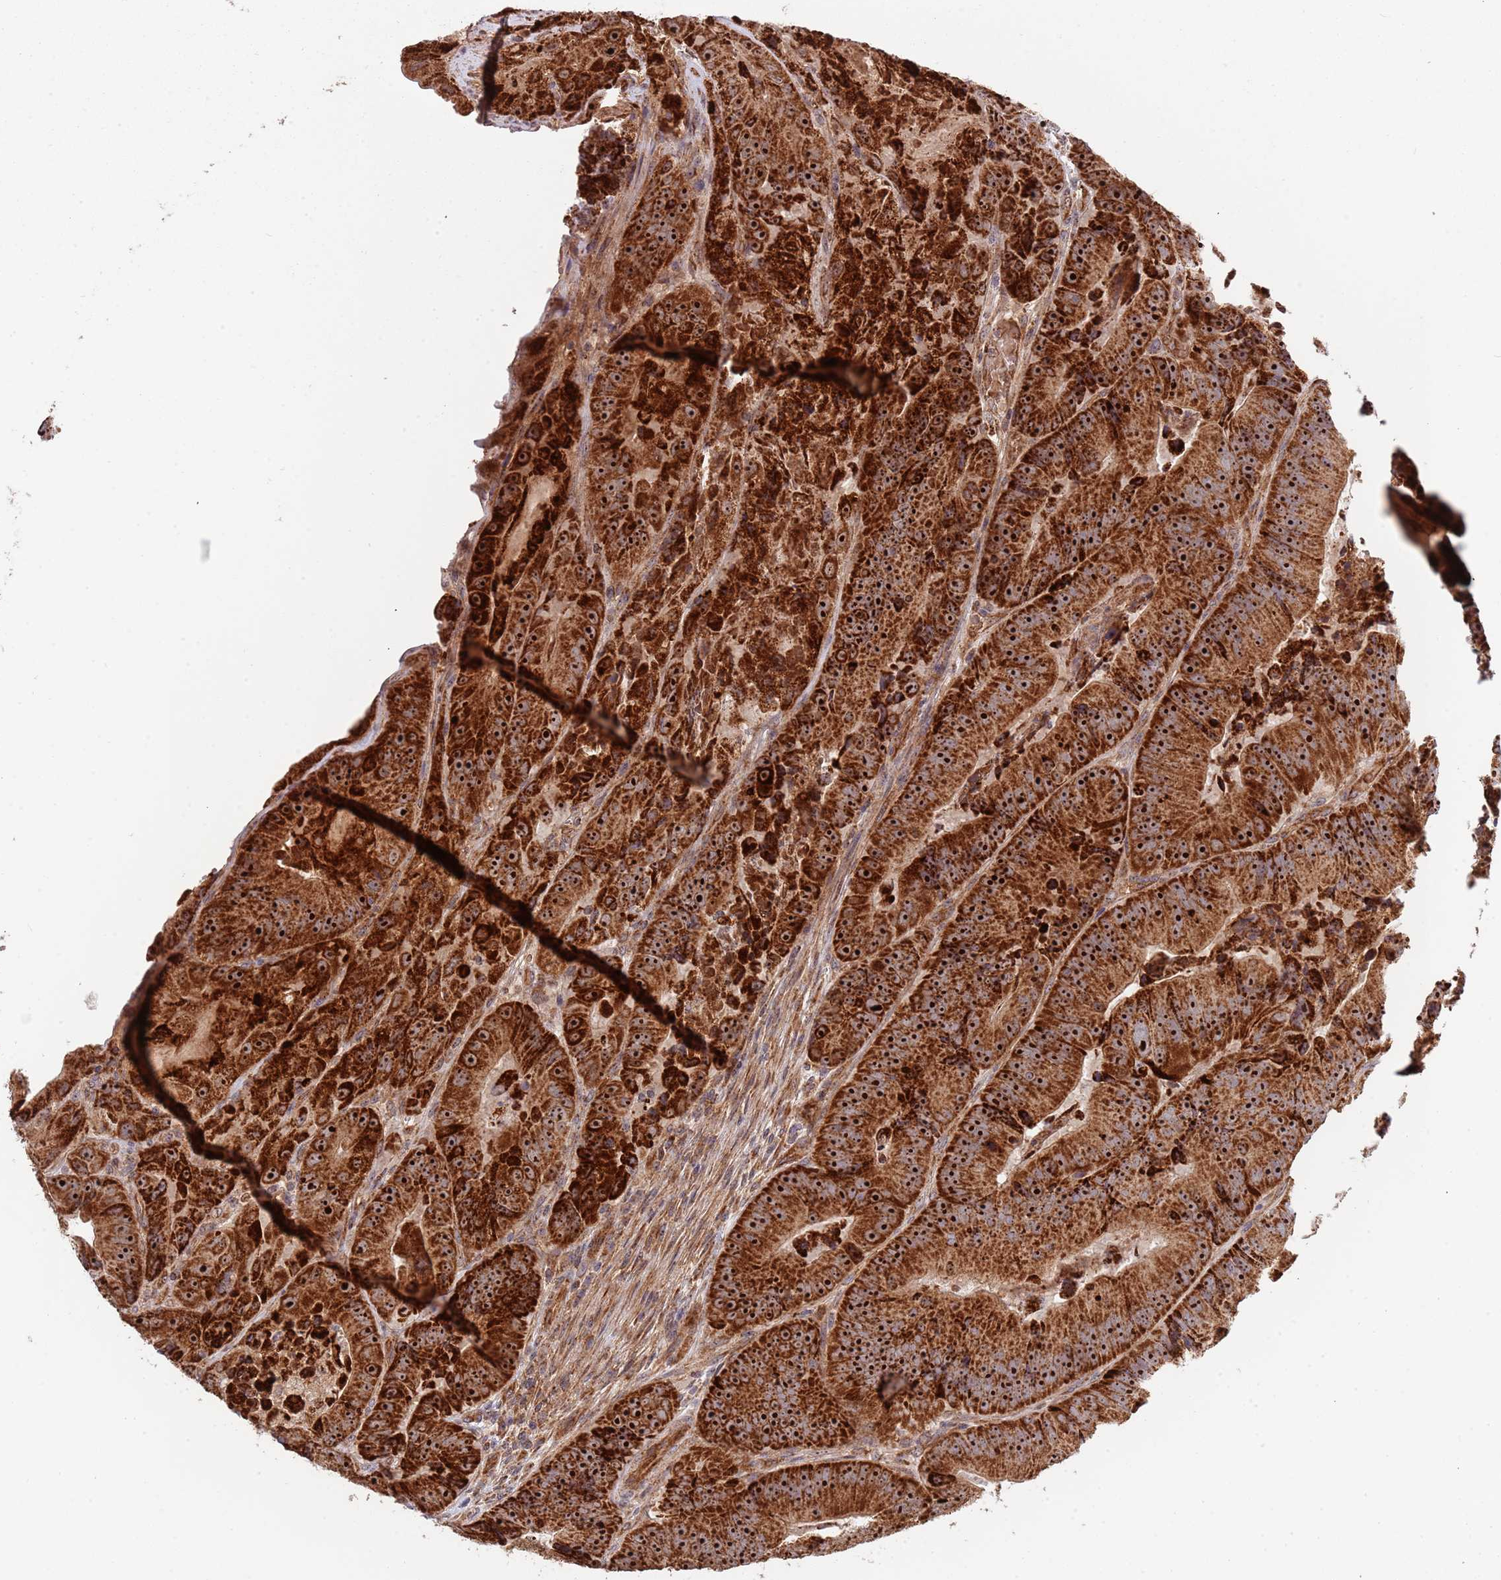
{"staining": {"intensity": "strong", "quantity": ">75%", "location": "cytoplasmic/membranous,nuclear"}, "tissue": "colorectal cancer", "cell_type": "Tumor cells", "image_type": "cancer", "snomed": [{"axis": "morphology", "description": "Adenocarcinoma, NOS"}, {"axis": "topography", "description": "Colon"}], "caption": "This is a photomicrograph of immunohistochemistry (IHC) staining of colorectal adenocarcinoma, which shows strong positivity in the cytoplasmic/membranous and nuclear of tumor cells.", "gene": "DCHS1", "patient": {"sex": "female", "age": 86}}